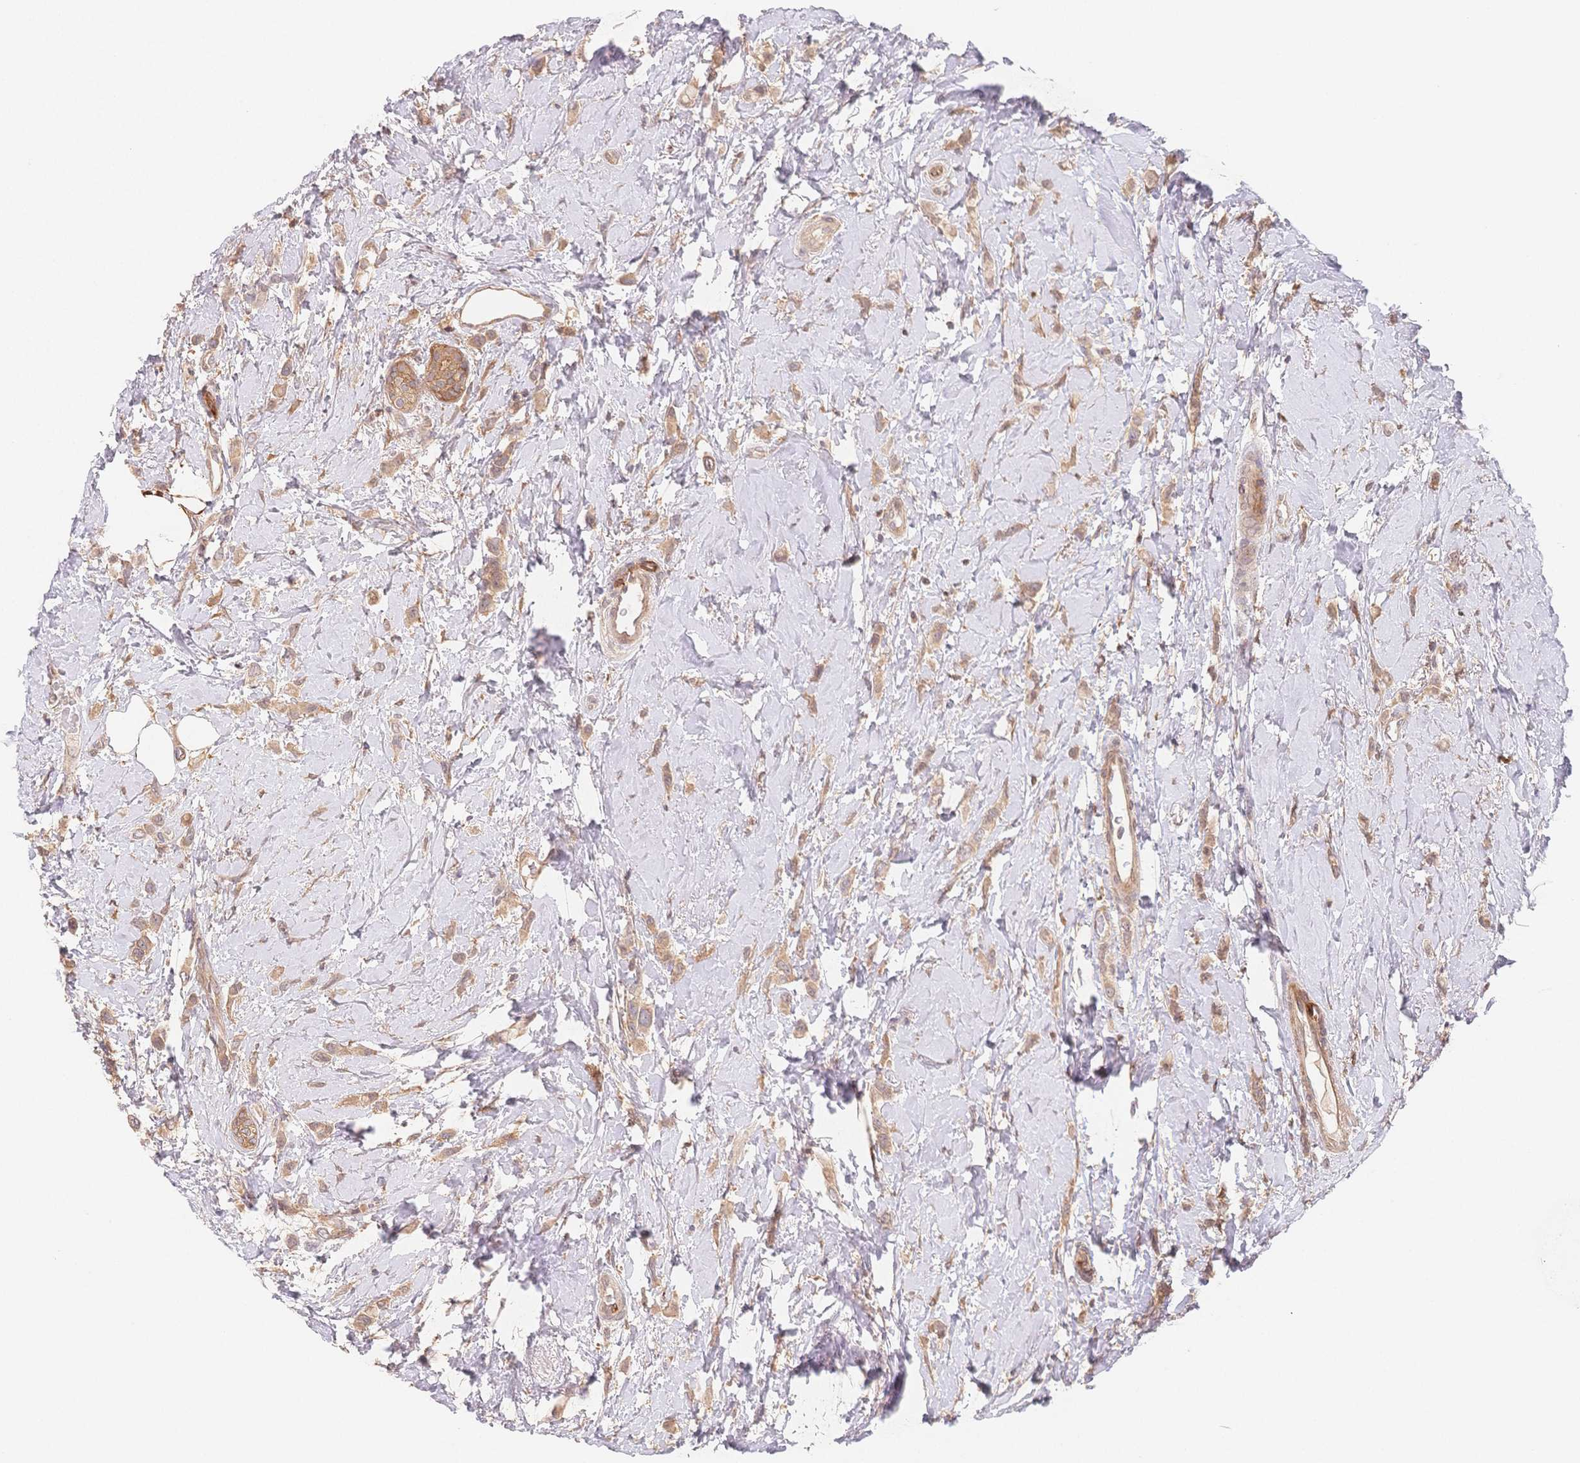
{"staining": {"intensity": "weak", "quantity": ">75%", "location": "cytoplasmic/membranous"}, "tissue": "breast cancer", "cell_type": "Tumor cells", "image_type": "cancer", "snomed": [{"axis": "morphology", "description": "Lobular carcinoma"}, {"axis": "topography", "description": "Breast"}], "caption": "IHC of breast lobular carcinoma demonstrates low levels of weak cytoplasmic/membranous staining in approximately >75% of tumor cells. (DAB (3,3'-diaminobenzidine) IHC, brown staining for protein, blue staining for nuclei).", "gene": "C12orf75", "patient": {"sex": "female", "age": 66}}